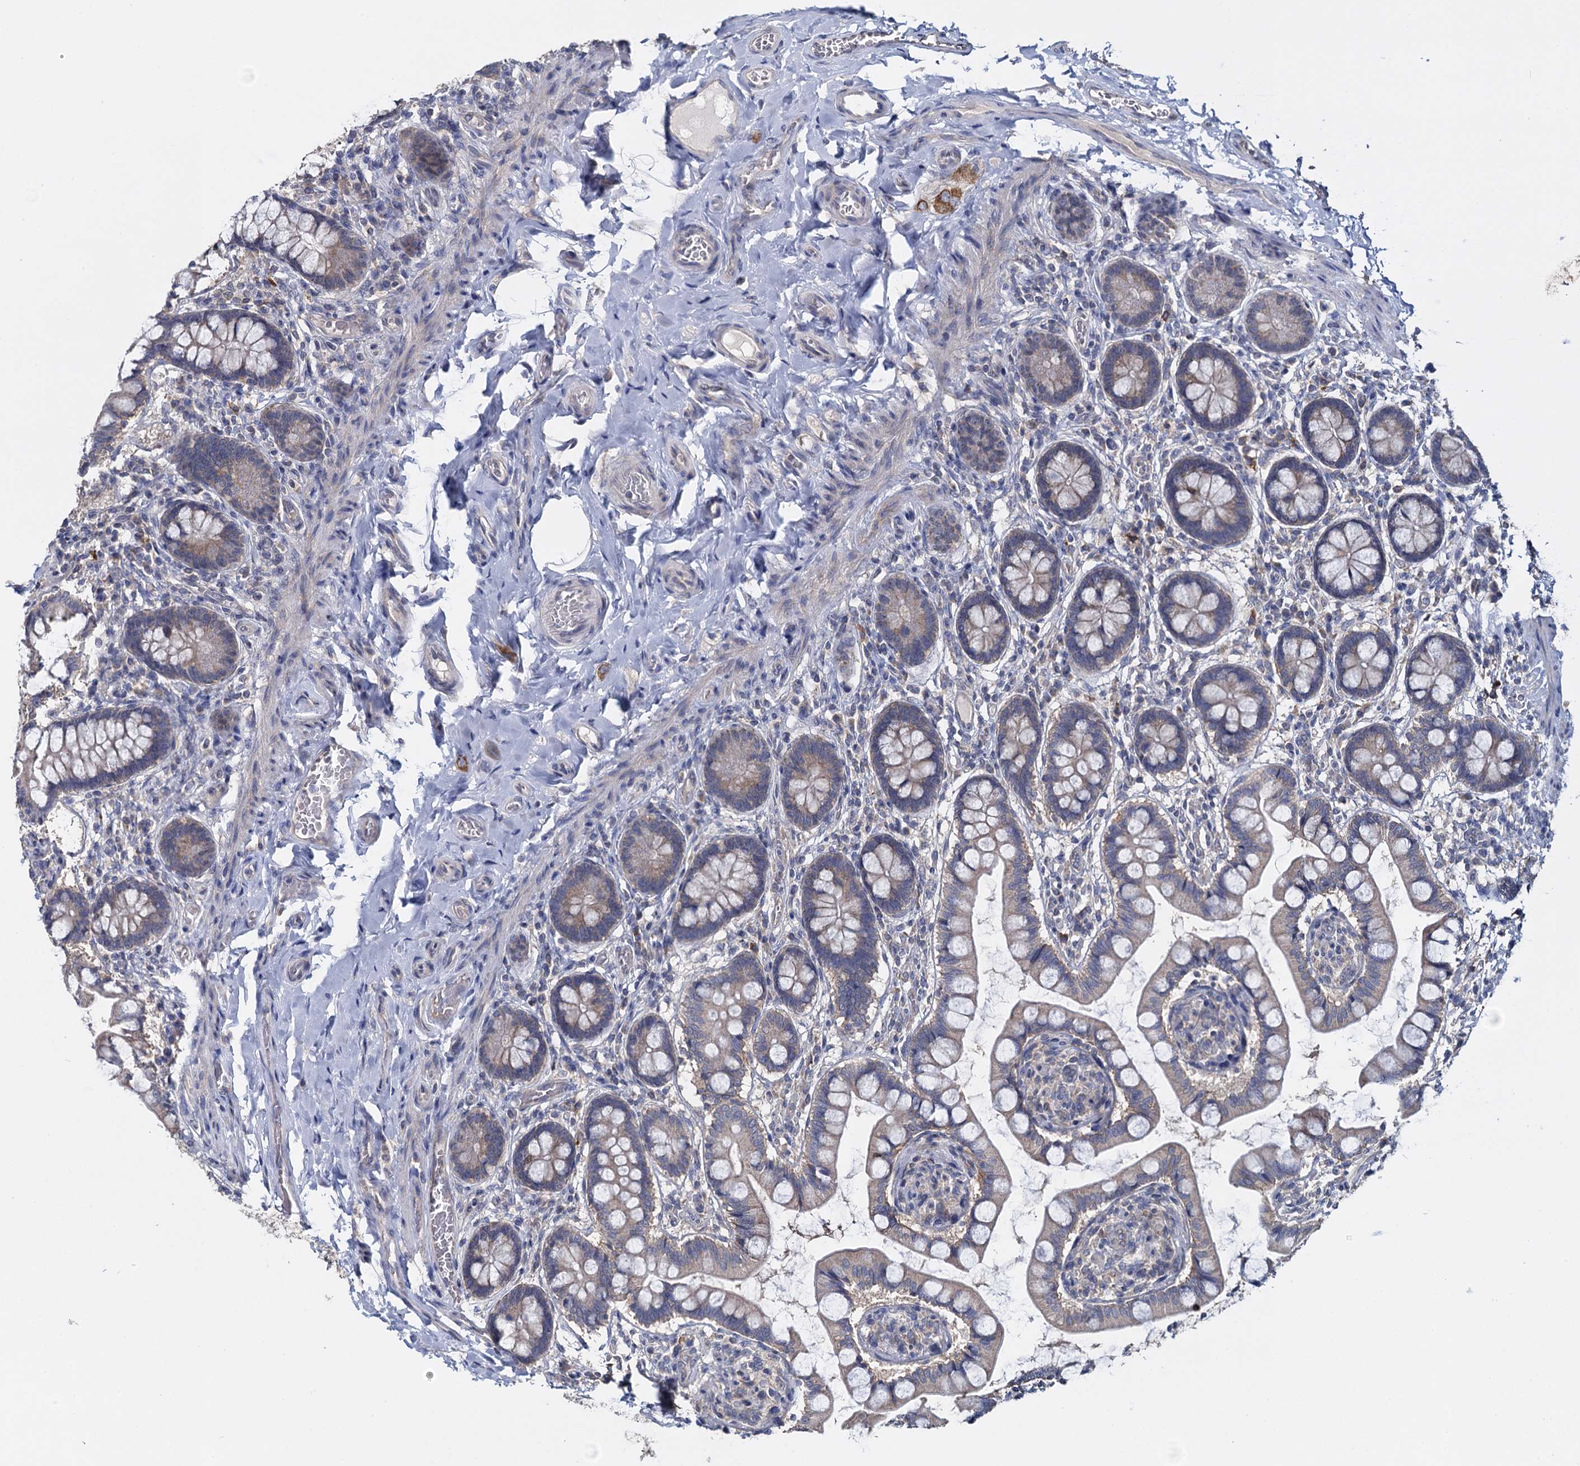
{"staining": {"intensity": "moderate", "quantity": ">75%", "location": "cytoplasmic/membranous"}, "tissue": "small intestine", "cell_type": "Glandular cells", "image_type": "normal", "snomed": [{"axis": "morphology", "description": "Normal tissue, NOS"}, {"axis": "topography", "description": "Small intestine"}], "caption": "An image showing moderate cytoplasmic/membranous expression in about >75% of glandular cells in benign small intestine, as visualized by brown immunohistochemical staining.", "gene": "GSTM2", "patient": {"sex": "male", "age": 52}}